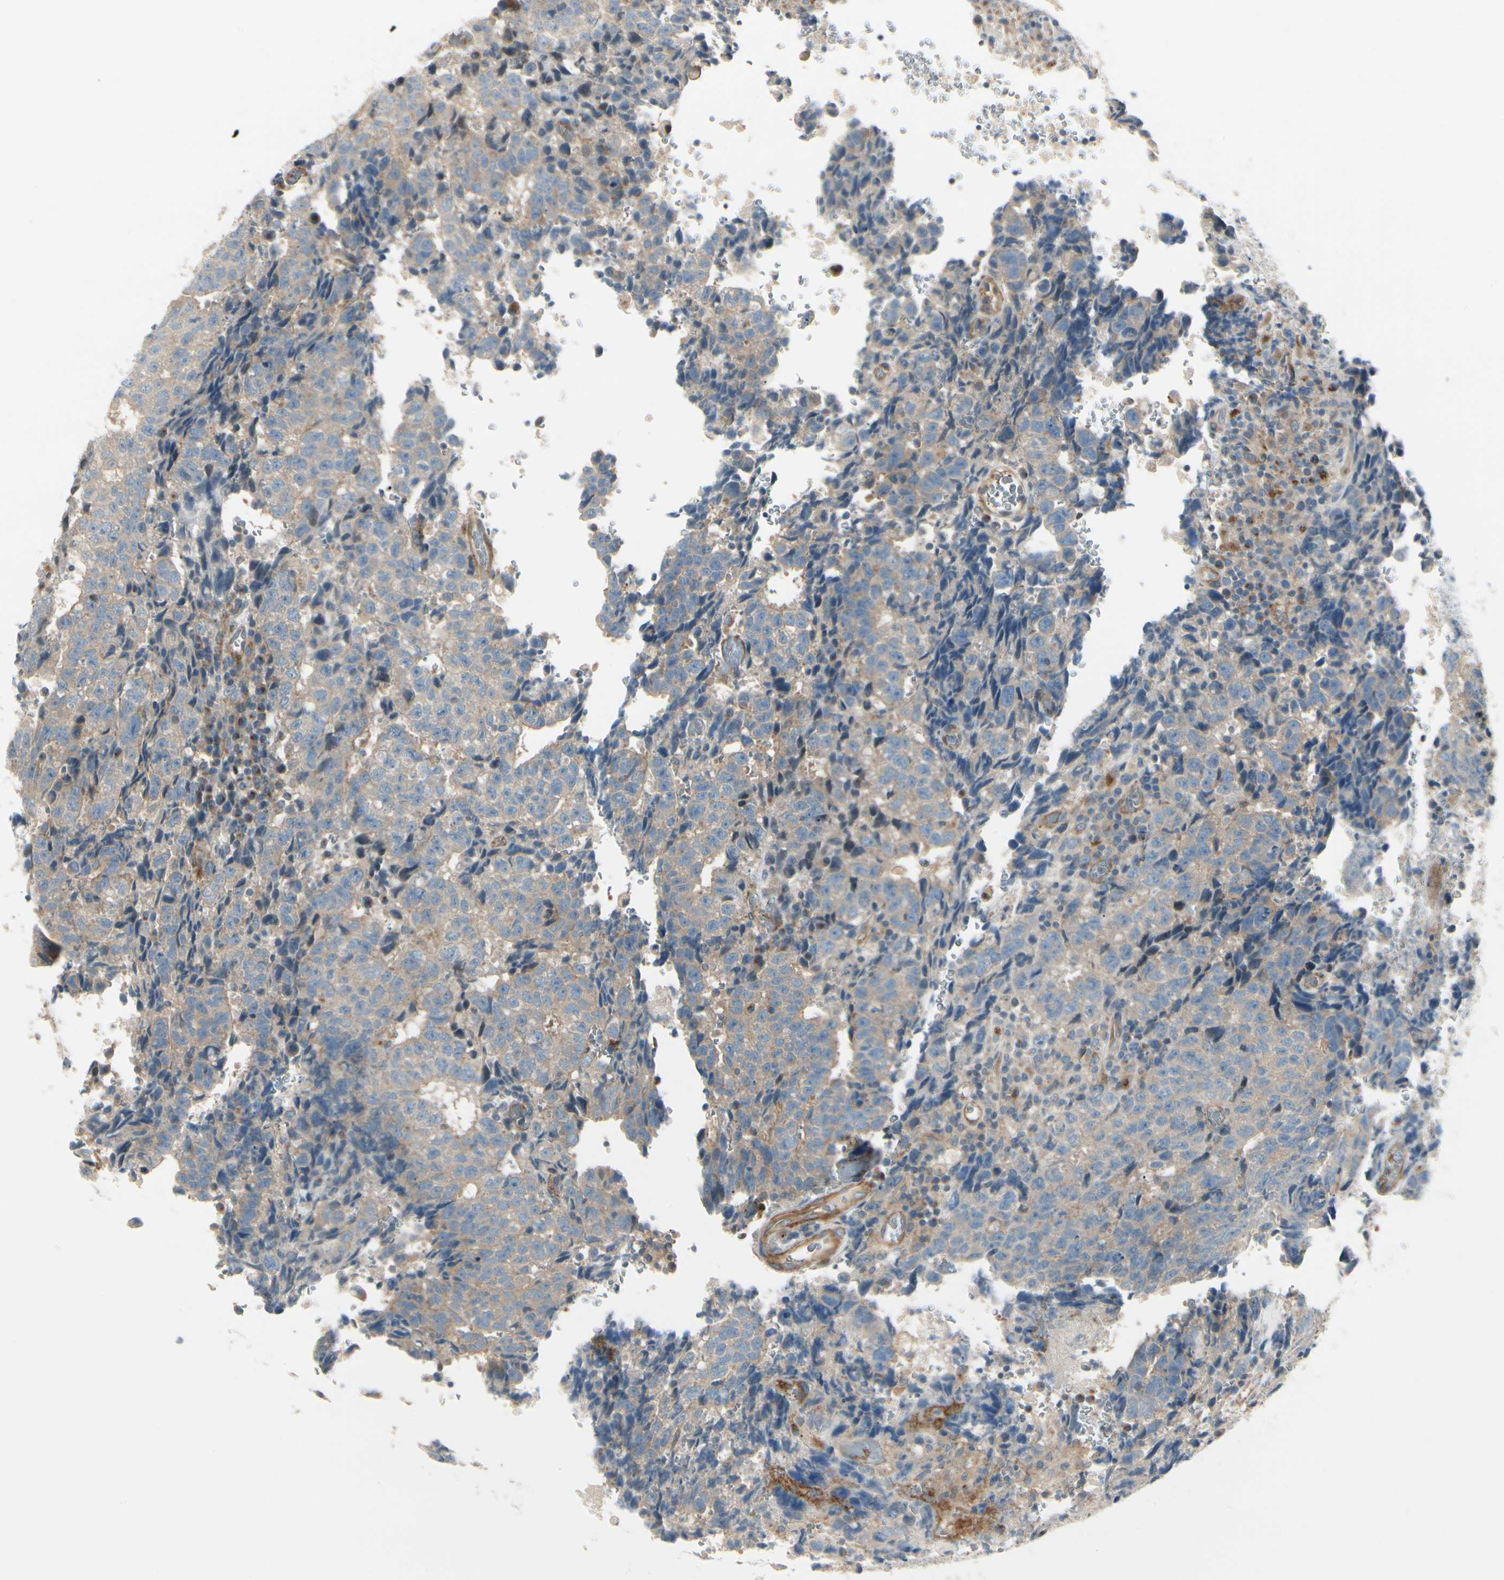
{"staining": {"intensity": "moderate", "quantity": "25%-75%", "location": "cytoplasmic/membranous"}, "tissue": "testis cancer", "cell_type": "Tumor cells", "image_type": "cancer", "snomed": [{"axis": "morphology", "description": "Necrosis, NOS"}, {"axis": "morphology", "description": "Carcinoma, Embryonal, NOS"}, {"axis": "topography", "description": "Testis"}], "caption": "Testis embryonal carcinoma stained with DAB IHC demonstrates medium levels of moderate cytoplasmic/membranous positivity in approximately 25%-75% of tumor cells.", "gene": "ABCA3", "patient": {"sex": "male", "age": 19}}